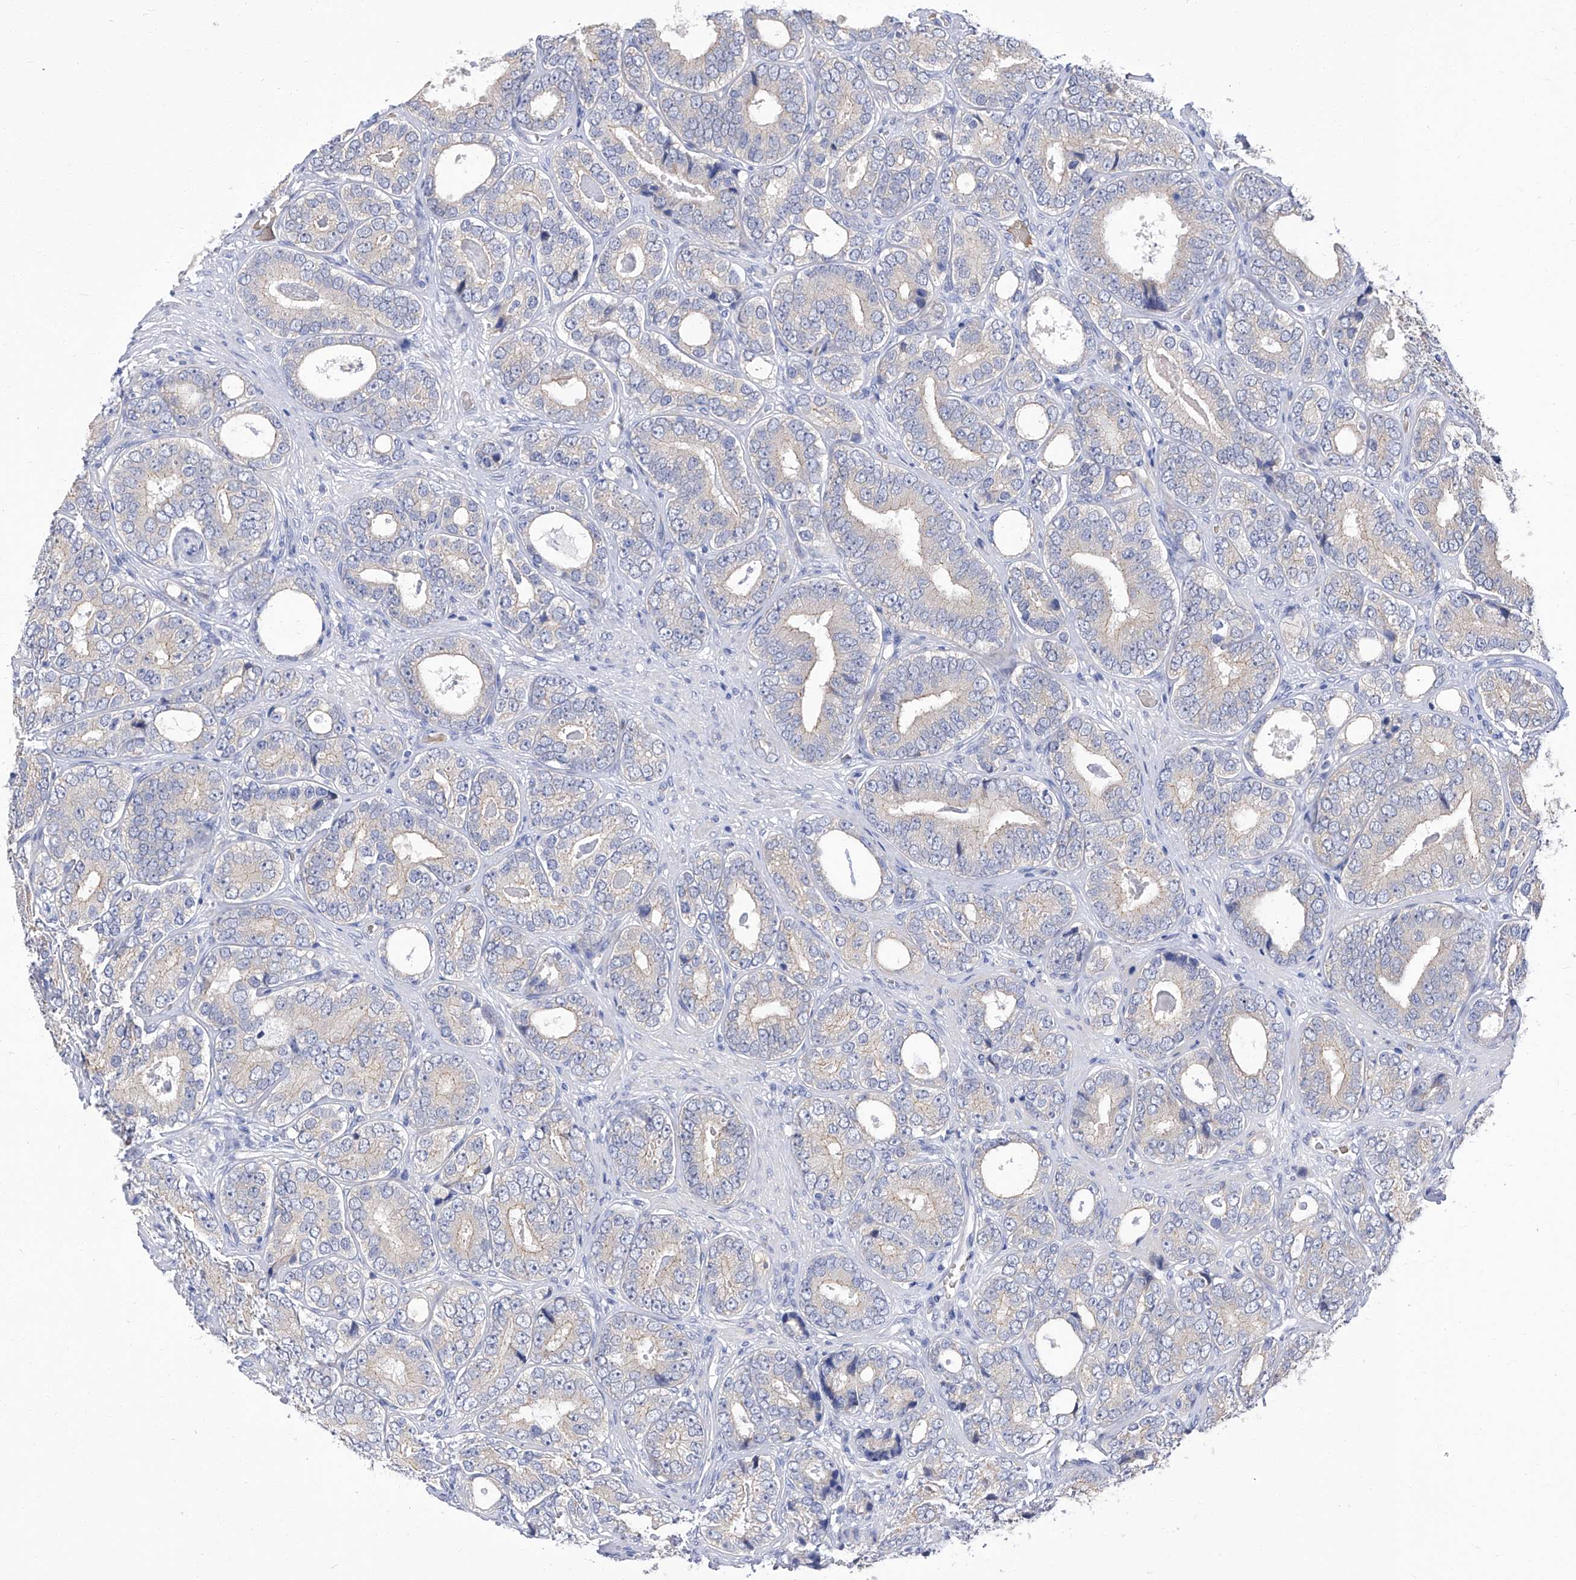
{"staining": {"intensity": "negative", "quantity": "none", "location": "none"}, "tissue": "prostate cancer", "cell_type": "Tumor cells", "image_type": "cancer", "snomed": [{"axis": "morphology", "description": "Adenocarcinoma, High grade"}, {"axis": "topography", "description": "Prostate"}], "caption": "The IHC image has no significant positivity in tumor cells of adenocarcinoma (high-grade) (prostate) tissue. Nuclei are stained in blue.", "gene": "PARD3", "patient": {"sex": "male", "age": 56}}